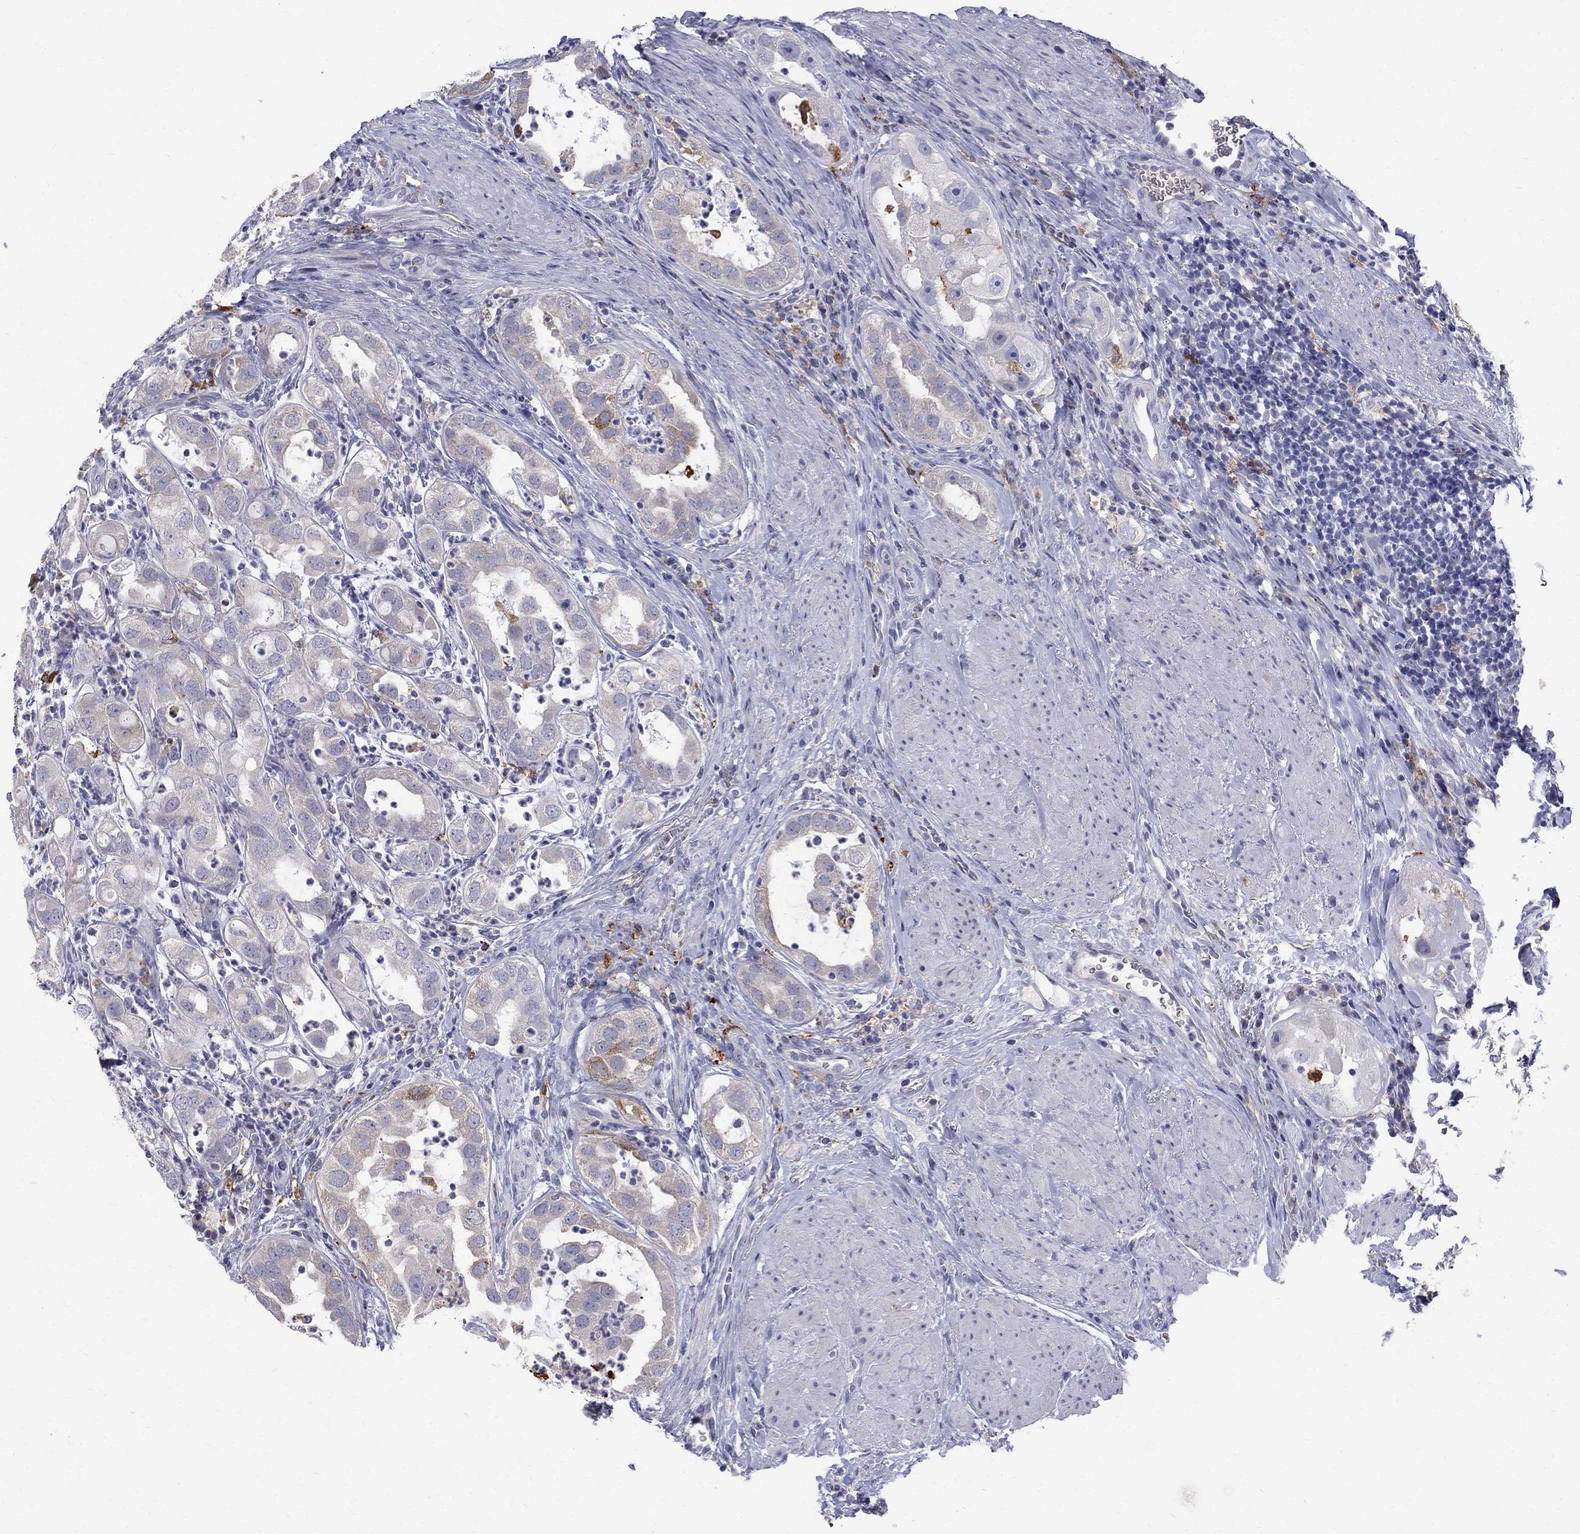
{"staining": {"intensity": "moderate", "quantity": "<25%", "location": "cytoplasmic/membranous"}, "tissue": "urothelial cancer", "cell_type": "Tumor cells", "image_type": "cancer", "snomed": [{"axis": "morphology", "description": "Urothelial carcinoma, High grade"}, {"axis": "topography", "description": "Urinary bladder"}], "caption": "About <25% of tumor cells in human urothelial cancer show moderate cytoplasmic/membranous protein positivity as visualized by brown immunohistochemical staining.", "gene": "AGER", "patient": {"sex": "female", "age": 41}}